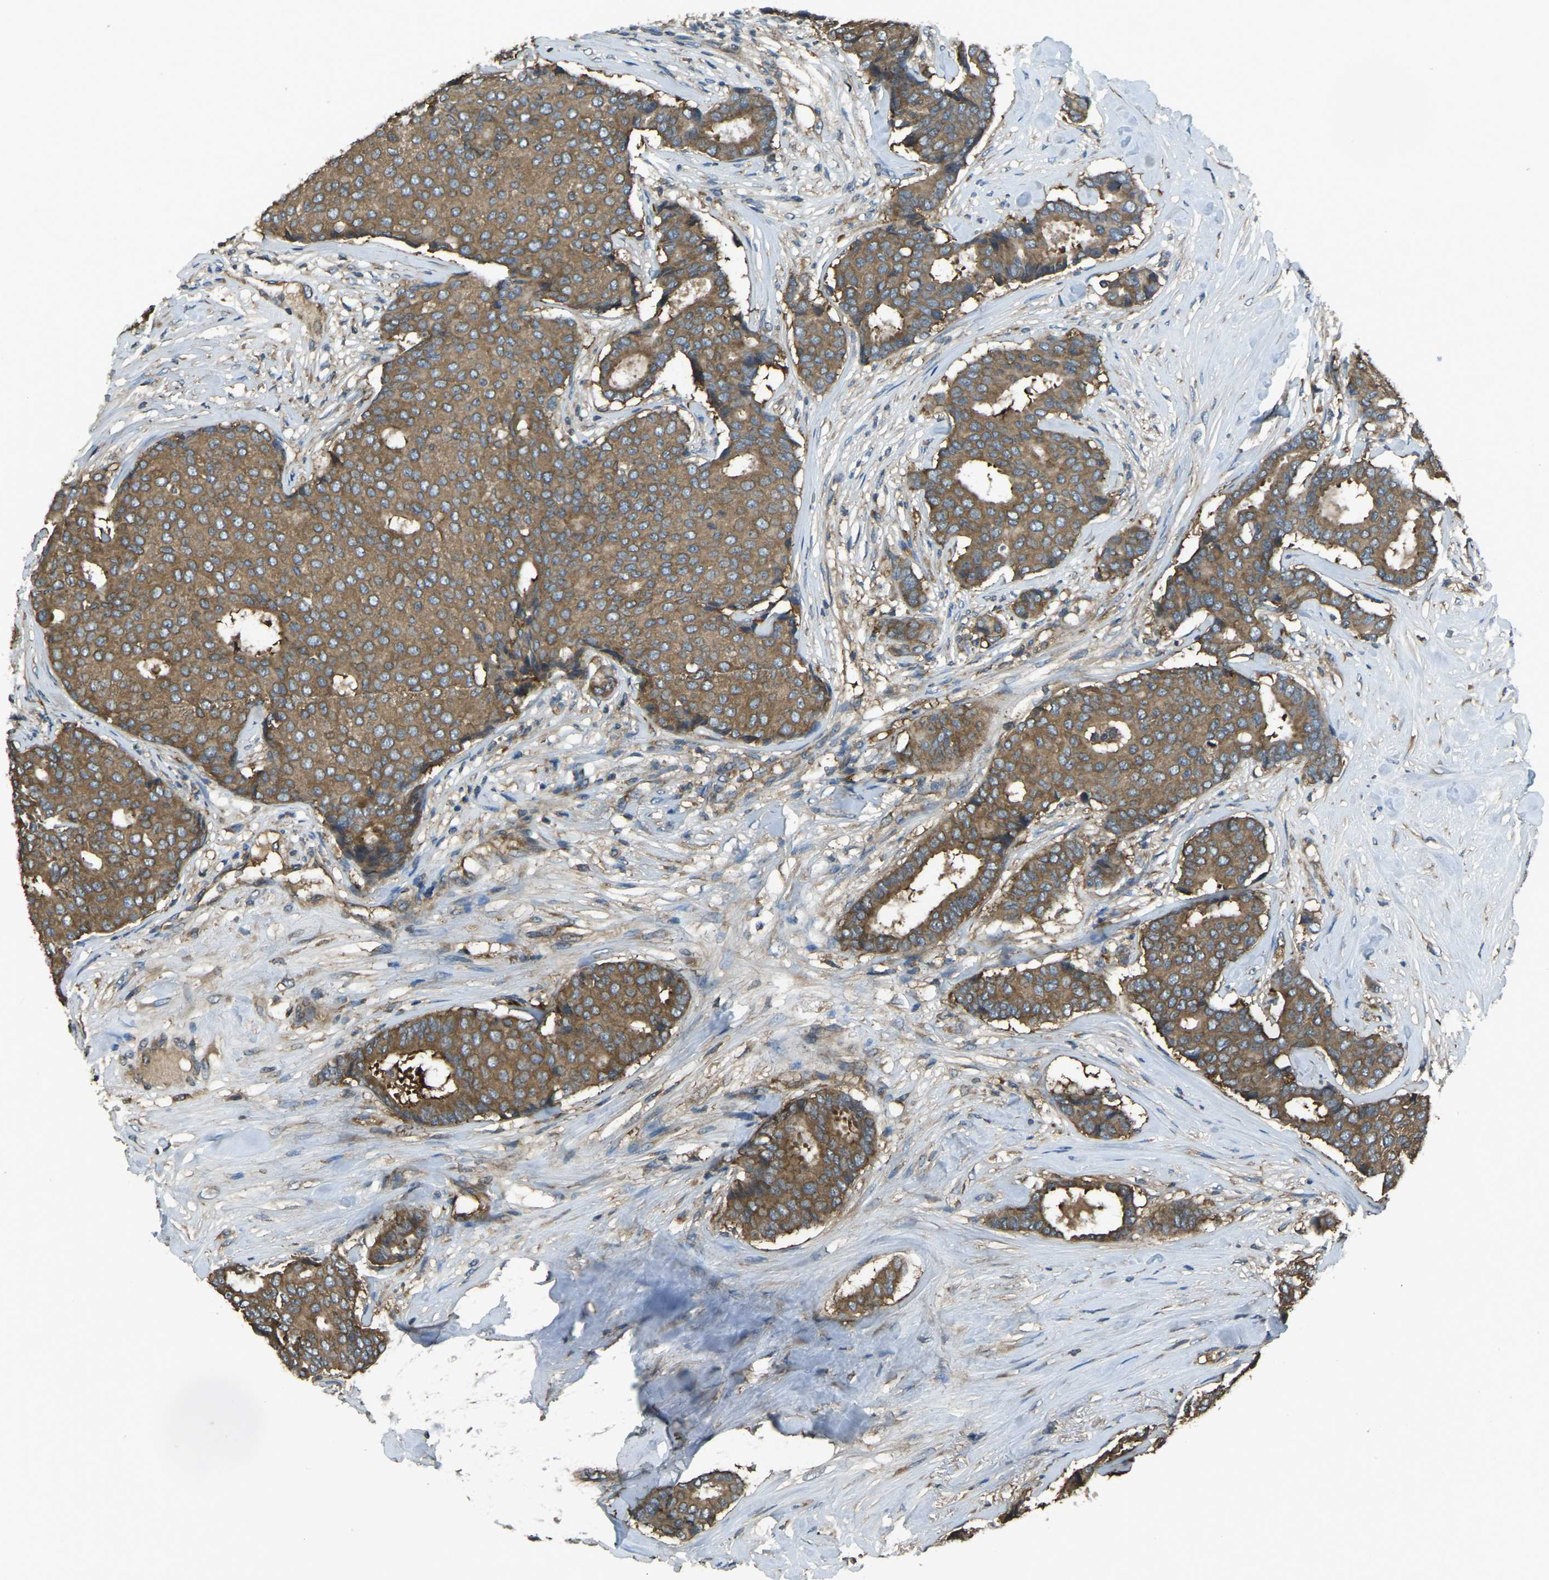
{"staining": {"intensity": "moderate", "quantity": ">75%", "location": "cytoplasmic/membranous"}, "tissue": "breast cancer", "cell_type": "Tumor cells", "image_type": "cancer", "snomed": [{"axis": "morphology", "description": "Duct carcinoma"}, {"axis": "topography", "description": "Breast"}], "caption": "Immunohistochemistry of intraductal carcinoma (breast) reveals medium levels of moderate cytoplasmic/membranous expression in approximately >75% of tumor cells.", "gene": "AIMP1", "patient": {"sex": "female", "age": 75}}